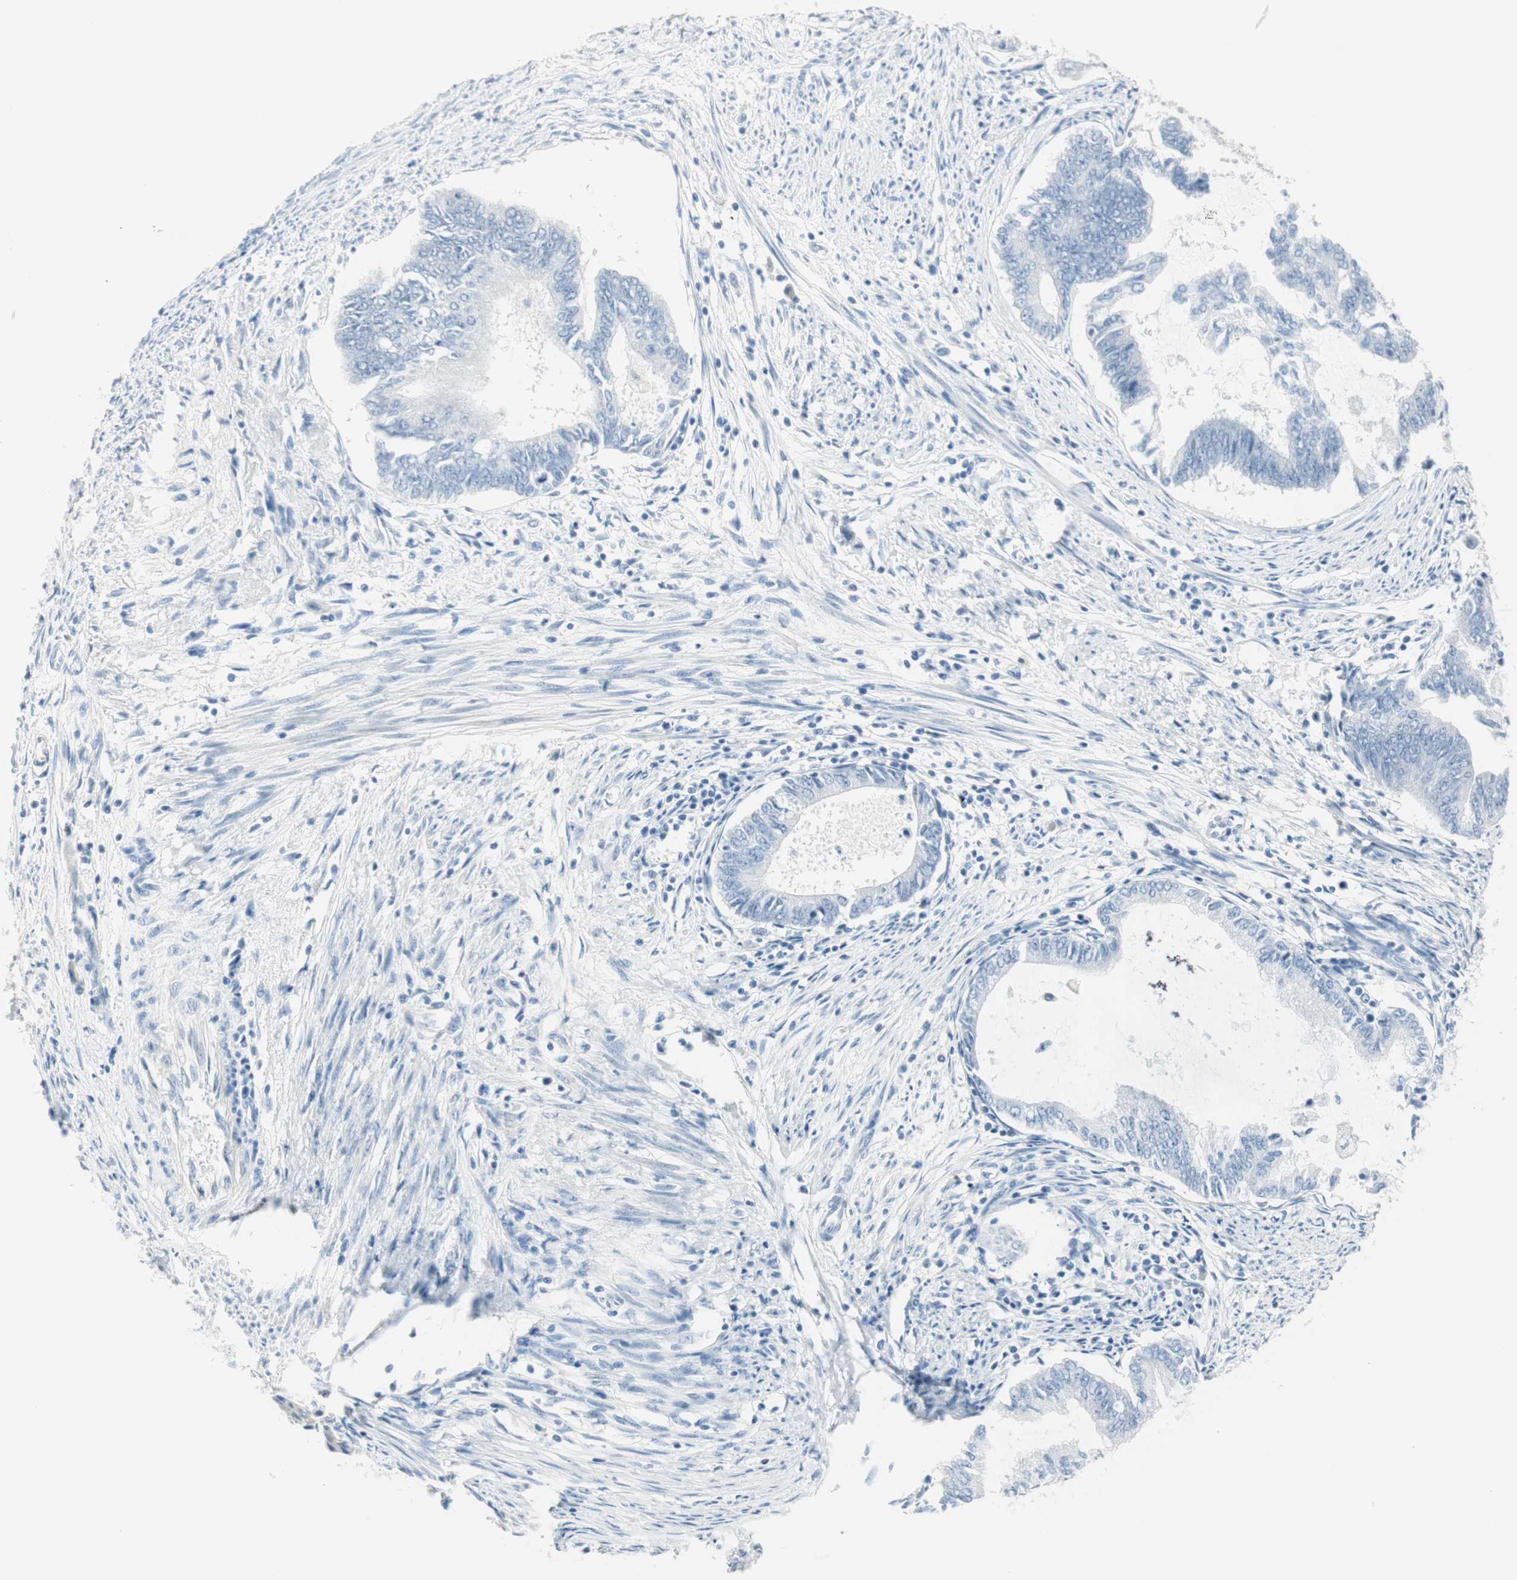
{"staining": {"intensity": "negative", "quantity": "none", "location": "none"}, "tissue": "endometrial cancer", "cell_type": "Tumor cells", "image_type": "cancer", "snomed": [{"axis": "morphology", "description": "Adenocarcinoma, NOS"}, {"axis": "topography", "description": "Endometrium"}], "caption": "Tumor cells show no significant protein expression in endometrial cancer (adenocarcinoma).", "gene": "MLLT10", "patient": {"sex": "female", "age": 86}}